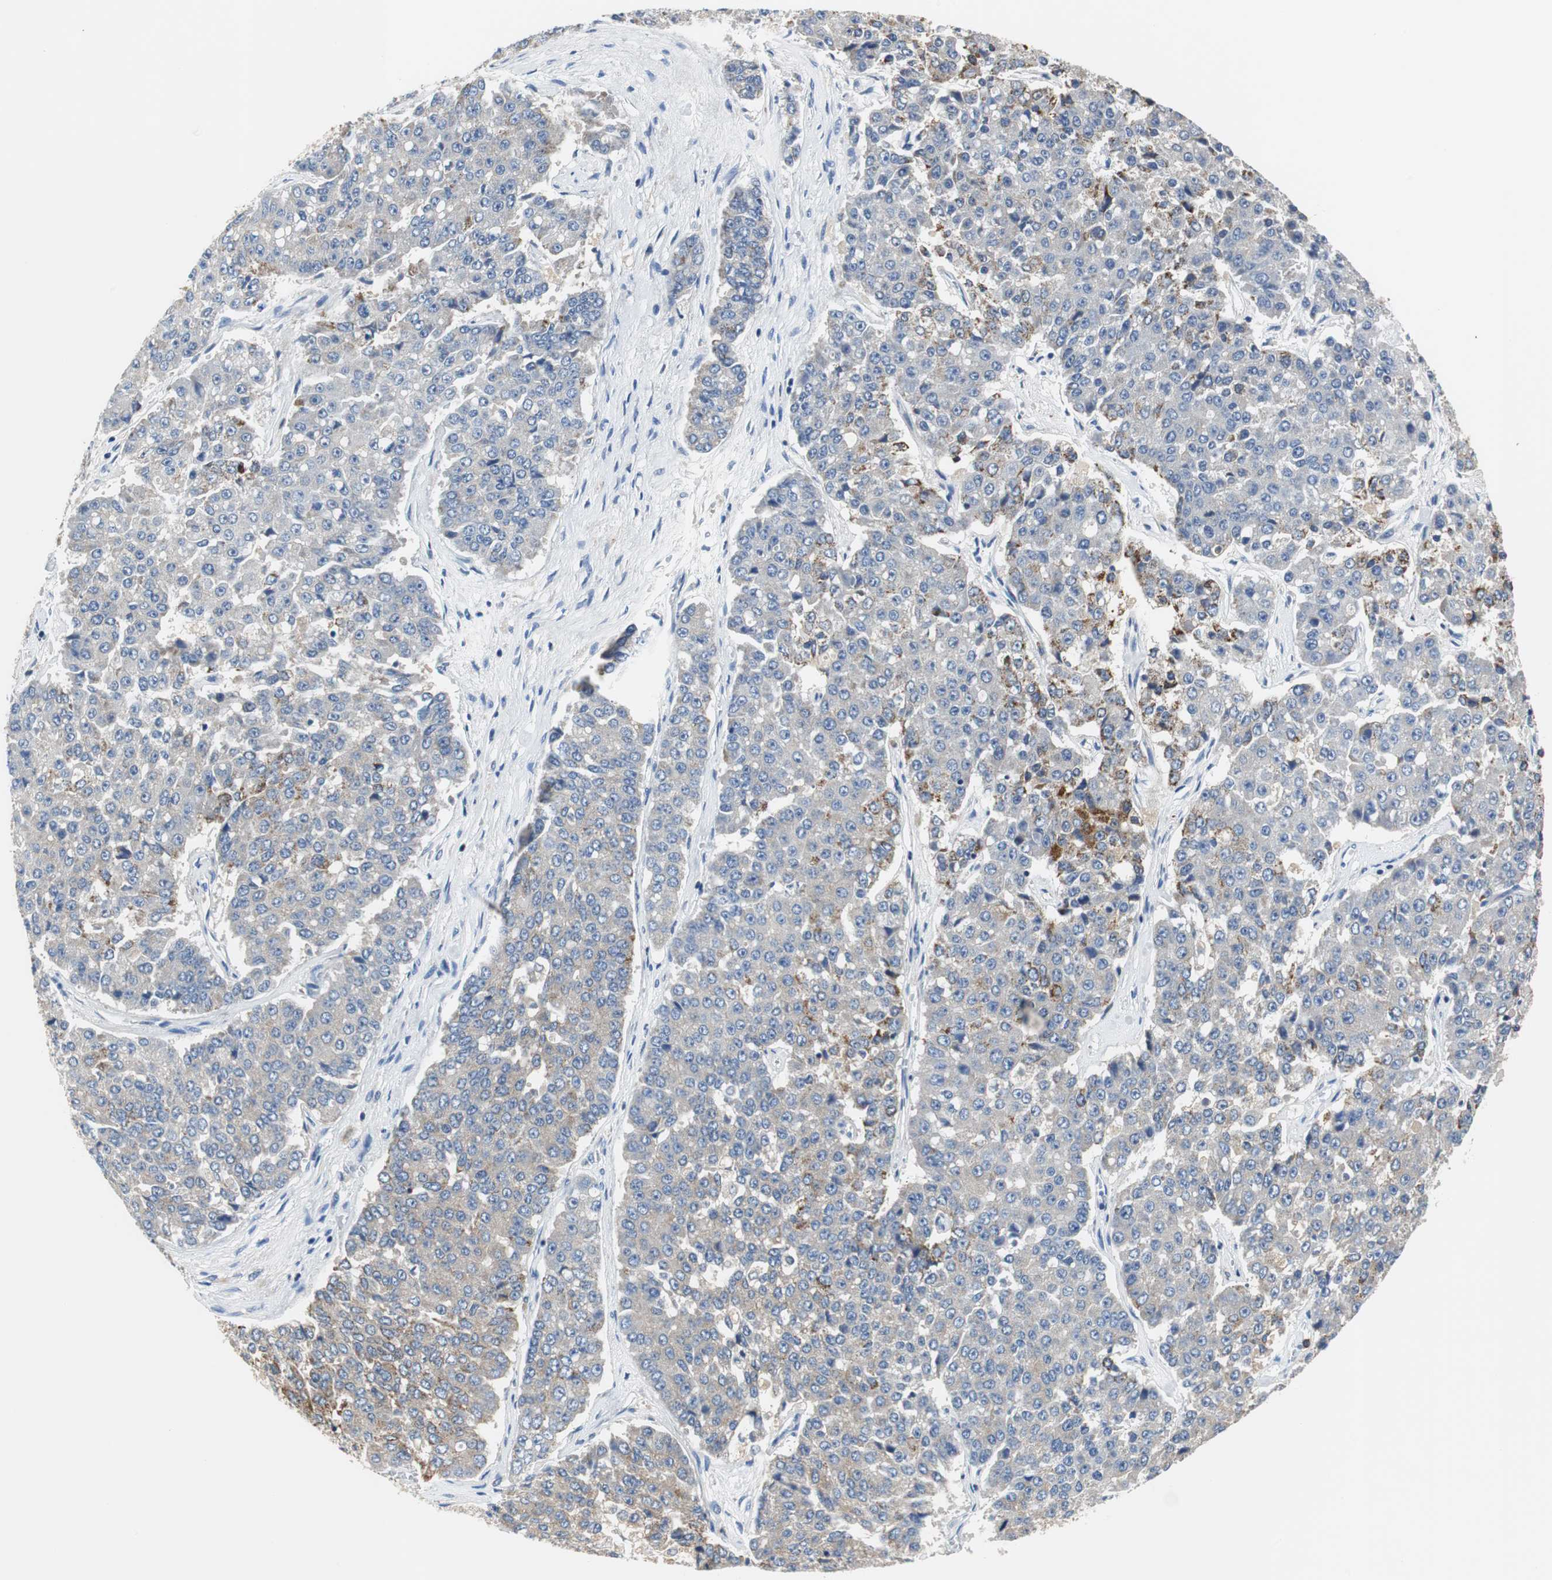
{"staining": {"intensity": "weak", "quantity": "25%-75%", "location": "cytoplasmic/membranous"}, "tissue": "pancreatic cancer", "cell_type": "Tumor cells", "image_type": "cancer", "snomed": [{"axis": "morphology", "description": "Adenocarcinoma, NOS"}, {"axis": "topography", "description": "Pancreas"}], "caption": "Immunohistochemistry (IHC) of pancreatic cancer (adenocarcinoma) reveals low levels of weak cytoplasmic/membranous staining in about 25%-75% of tumor cells. (brown staining indicates protein expression, while blue staining denotes nuclei).", "gene": "VAMP8", "patient": {"sex": "male", "age": 50}}